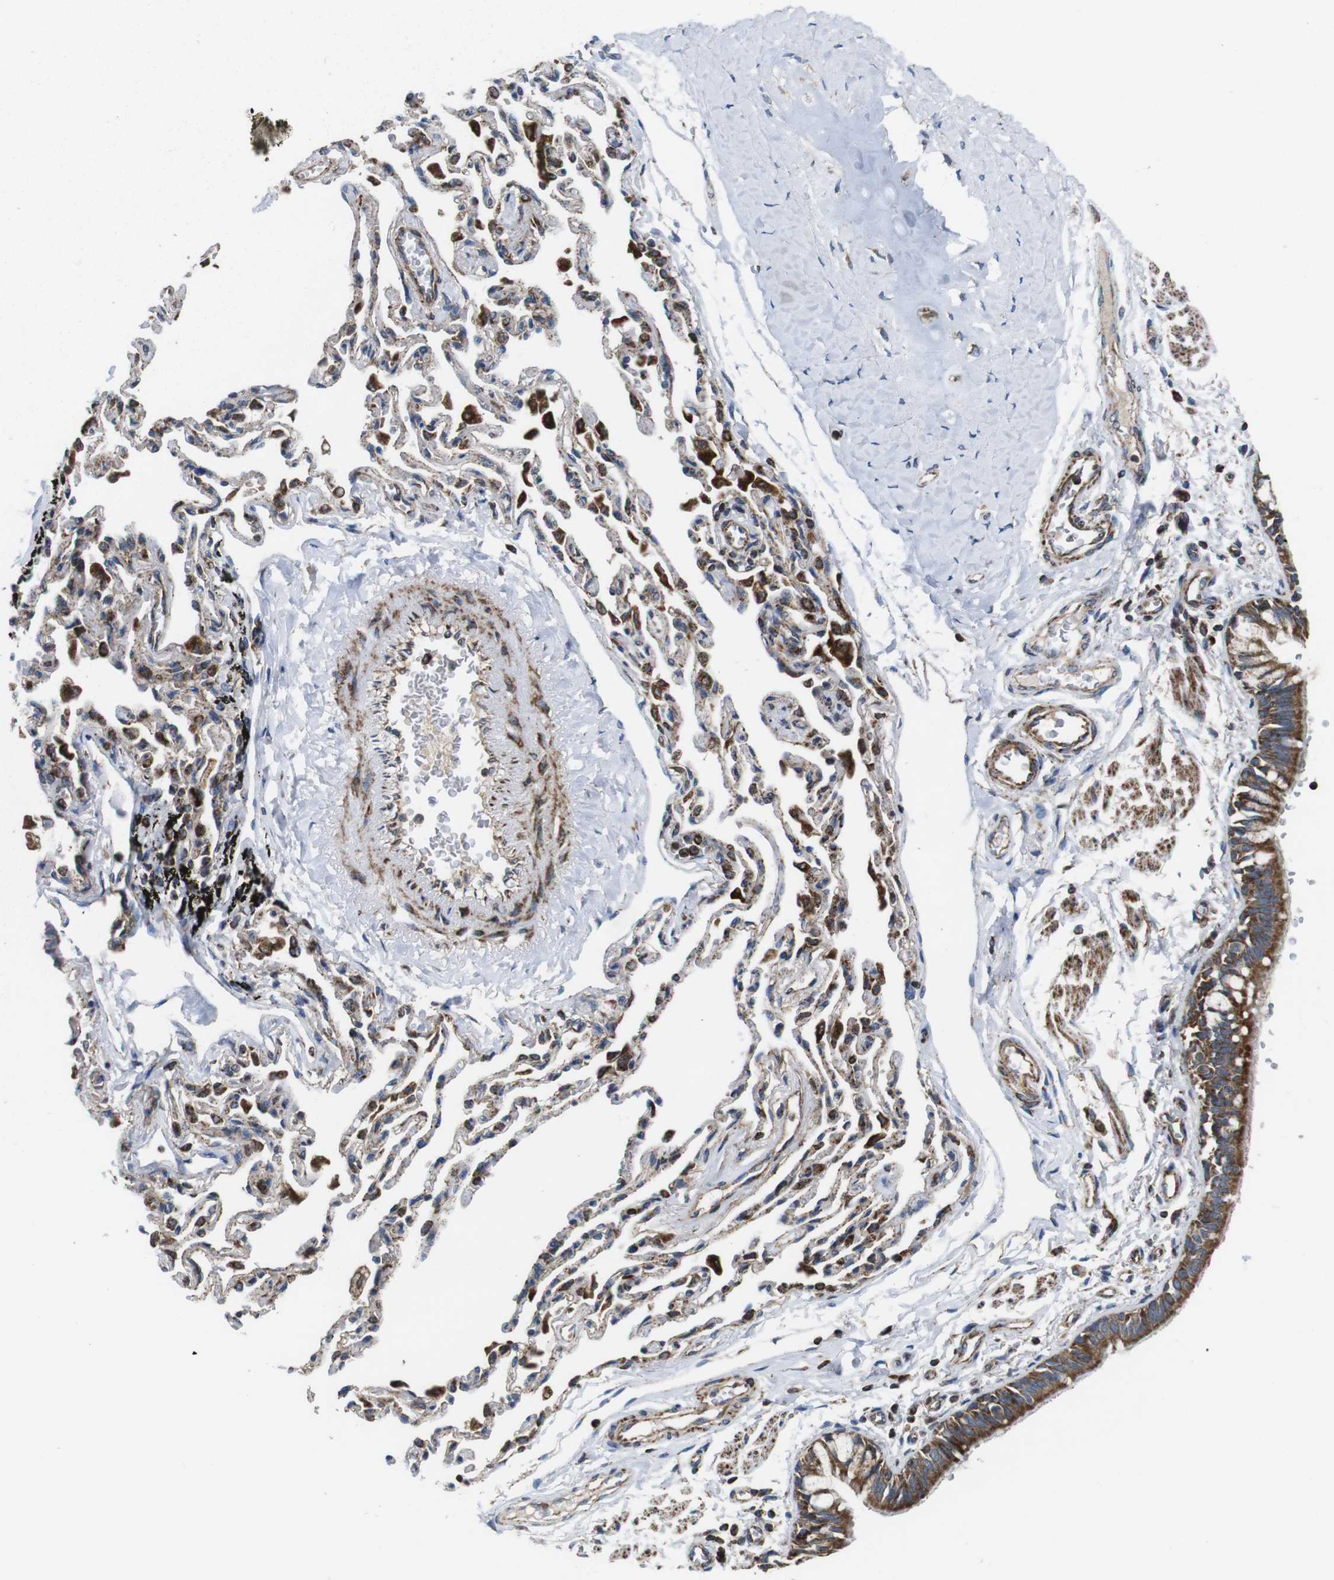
{"staining": {"intensity": "strong", "quantity": "25%-75%", "location": "cytoplasmic/membranous"}, "tissue": "bronchus", "cell_type": "Respiratory epithelial cells", "image_type": "normal", "snomed": [{"axis": "morphology", "description": "Normal tissue, NOS"}, {"axis": "topography", "description": "Bronchus"}, {"axis": "topography", "description": "Lung"}], "caption": "A high-resolution histopathology image shows immunohistochemistry staining of unremarkable bronchus, which reveals strong cytoplasmic/membranous expression in about 25%-75% of respiratory epithelial cells.", "gene": "HK1", "patient": {"sex": "male", "age": 64}}